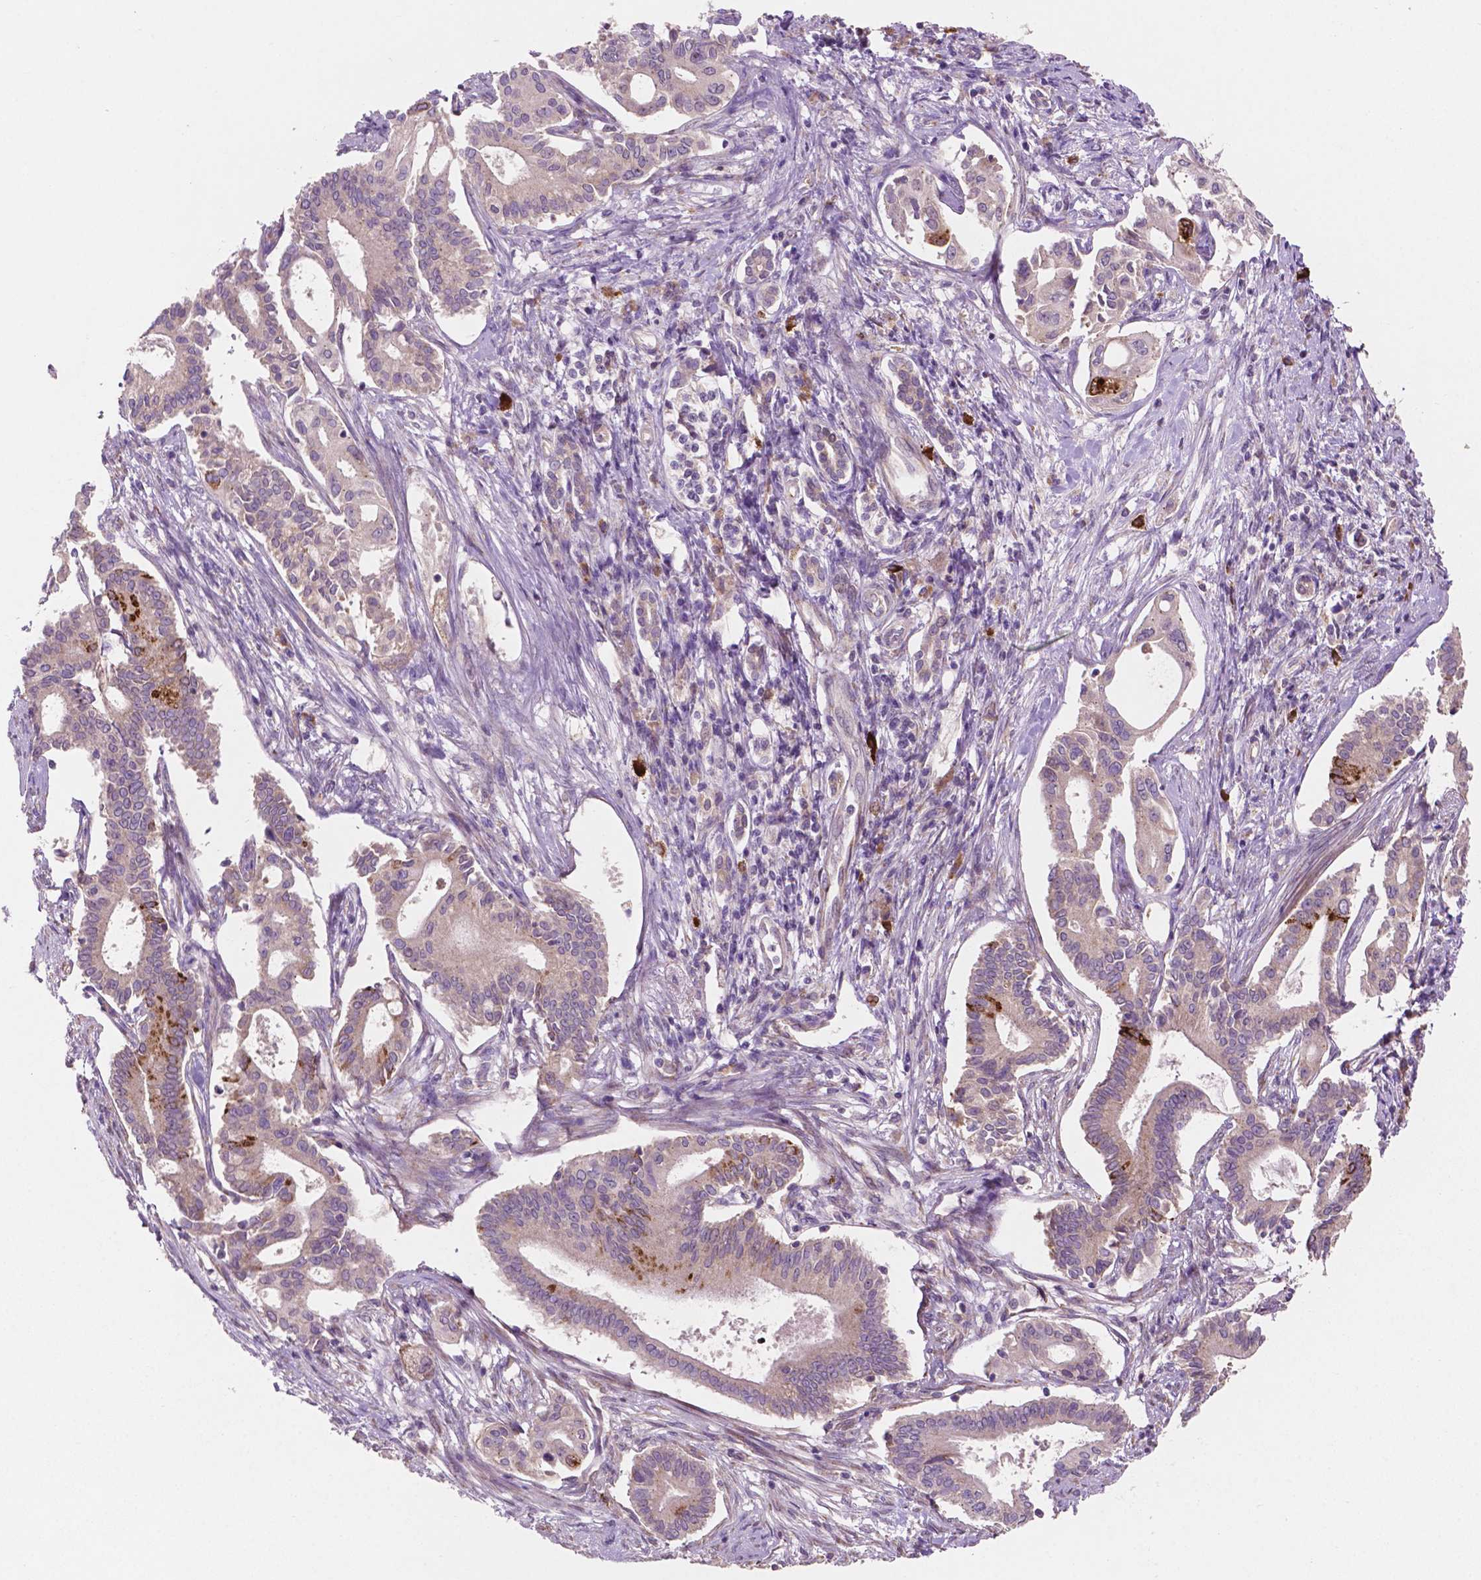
{"staining": {"intensity": "negative", "quantity": "none", "location": "none"}, "tissue": "pancreatic cancer", "cell_type": "Tumor cells", "image_type": "cancer", "snomed": [{"axis": "morphology", "description": "Adenocarcinoma, NOS"}, {"axis": "topography", "description": "Pancreas"}], "caption": "Immunohistochemical staining of pancreatic adenocarcinoma displays no significant expression in tumor cells.", "gene": "LRP1B", "patient": {"sex": "female", "age": 68}}